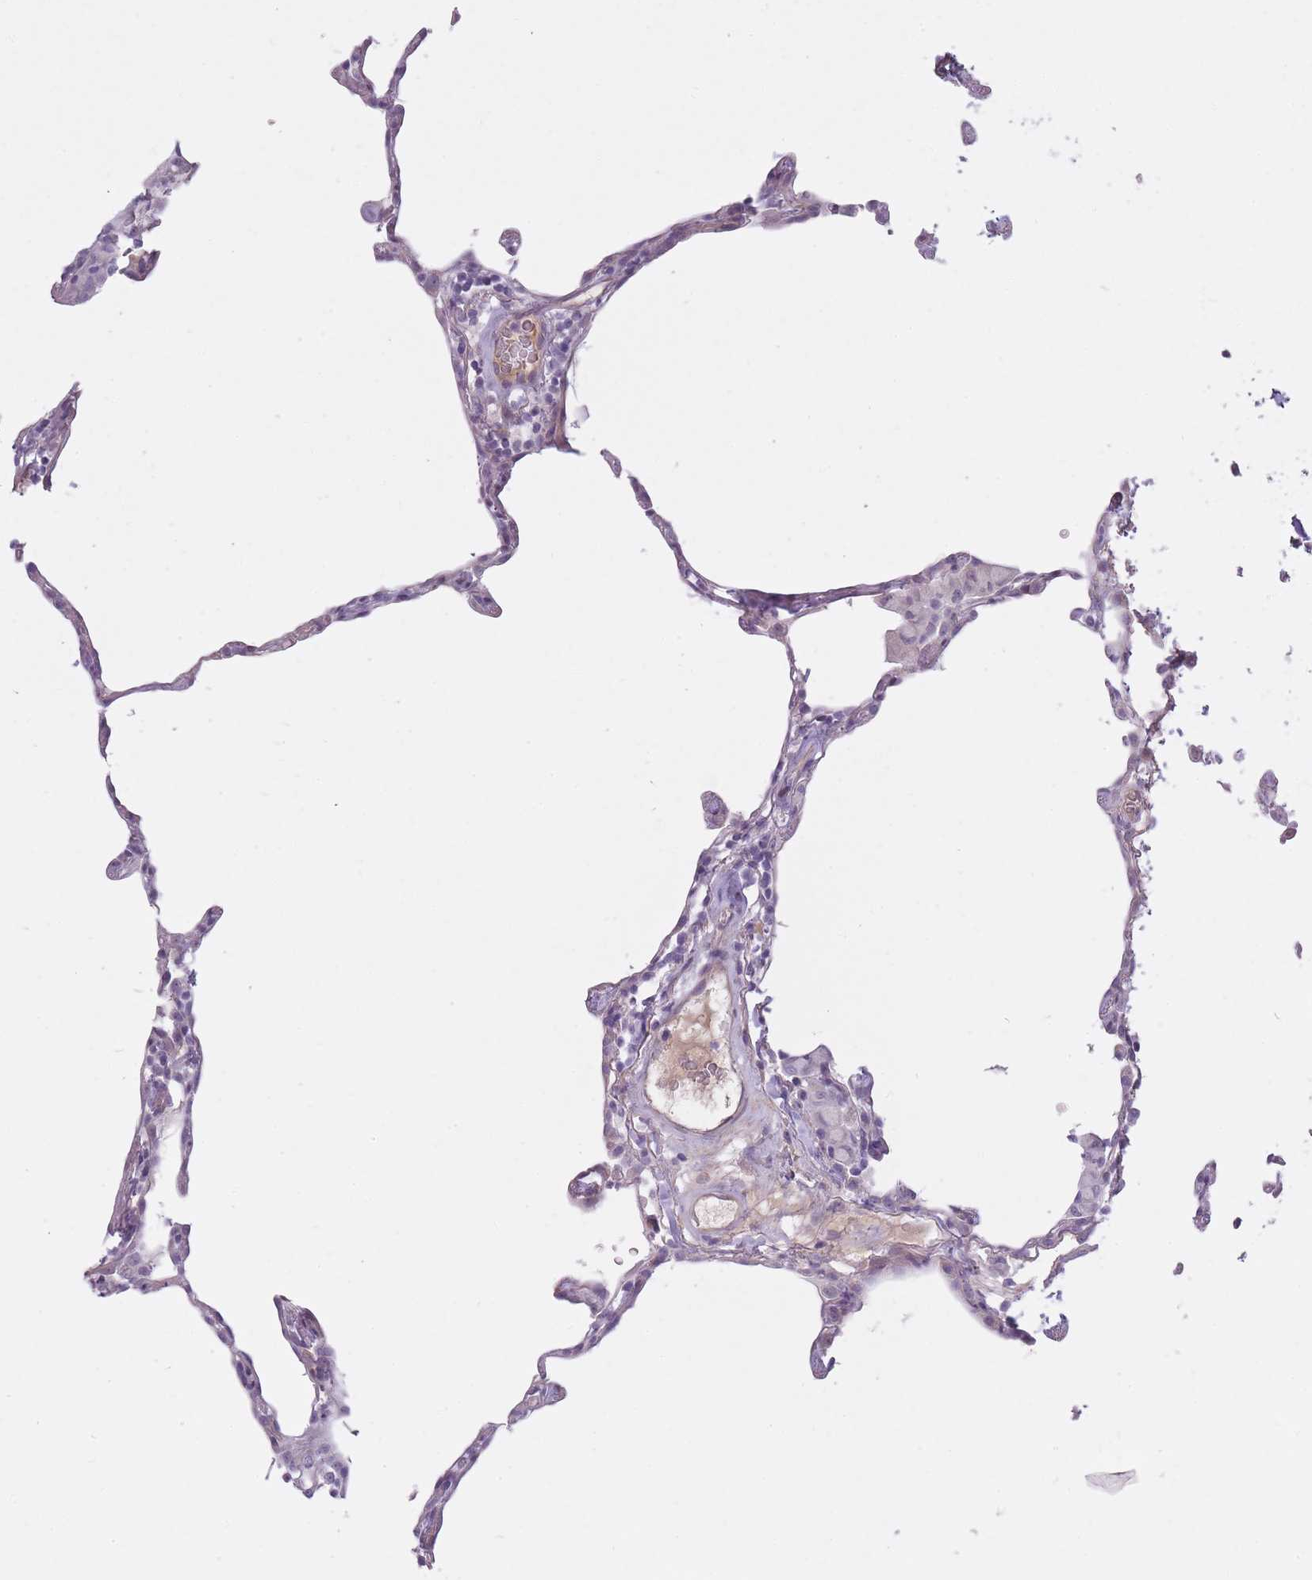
{"staining": {"intensity": "negative", "quantity": "none", "location": "none"}, "tissue": "lung", "cell_type": "Alveolar cells", "image_type": "normal", "snomed": [{"axis": "morphology", "description": "Normal tissue, NOS"}, {"axis": "topography", "description": "Lung"}], "caption": "Micrograph shows no protein positivity in alveolar cells of benign lung.", "gene": "PGRMC2", "patient": {"sex": "female", "age": 57}}